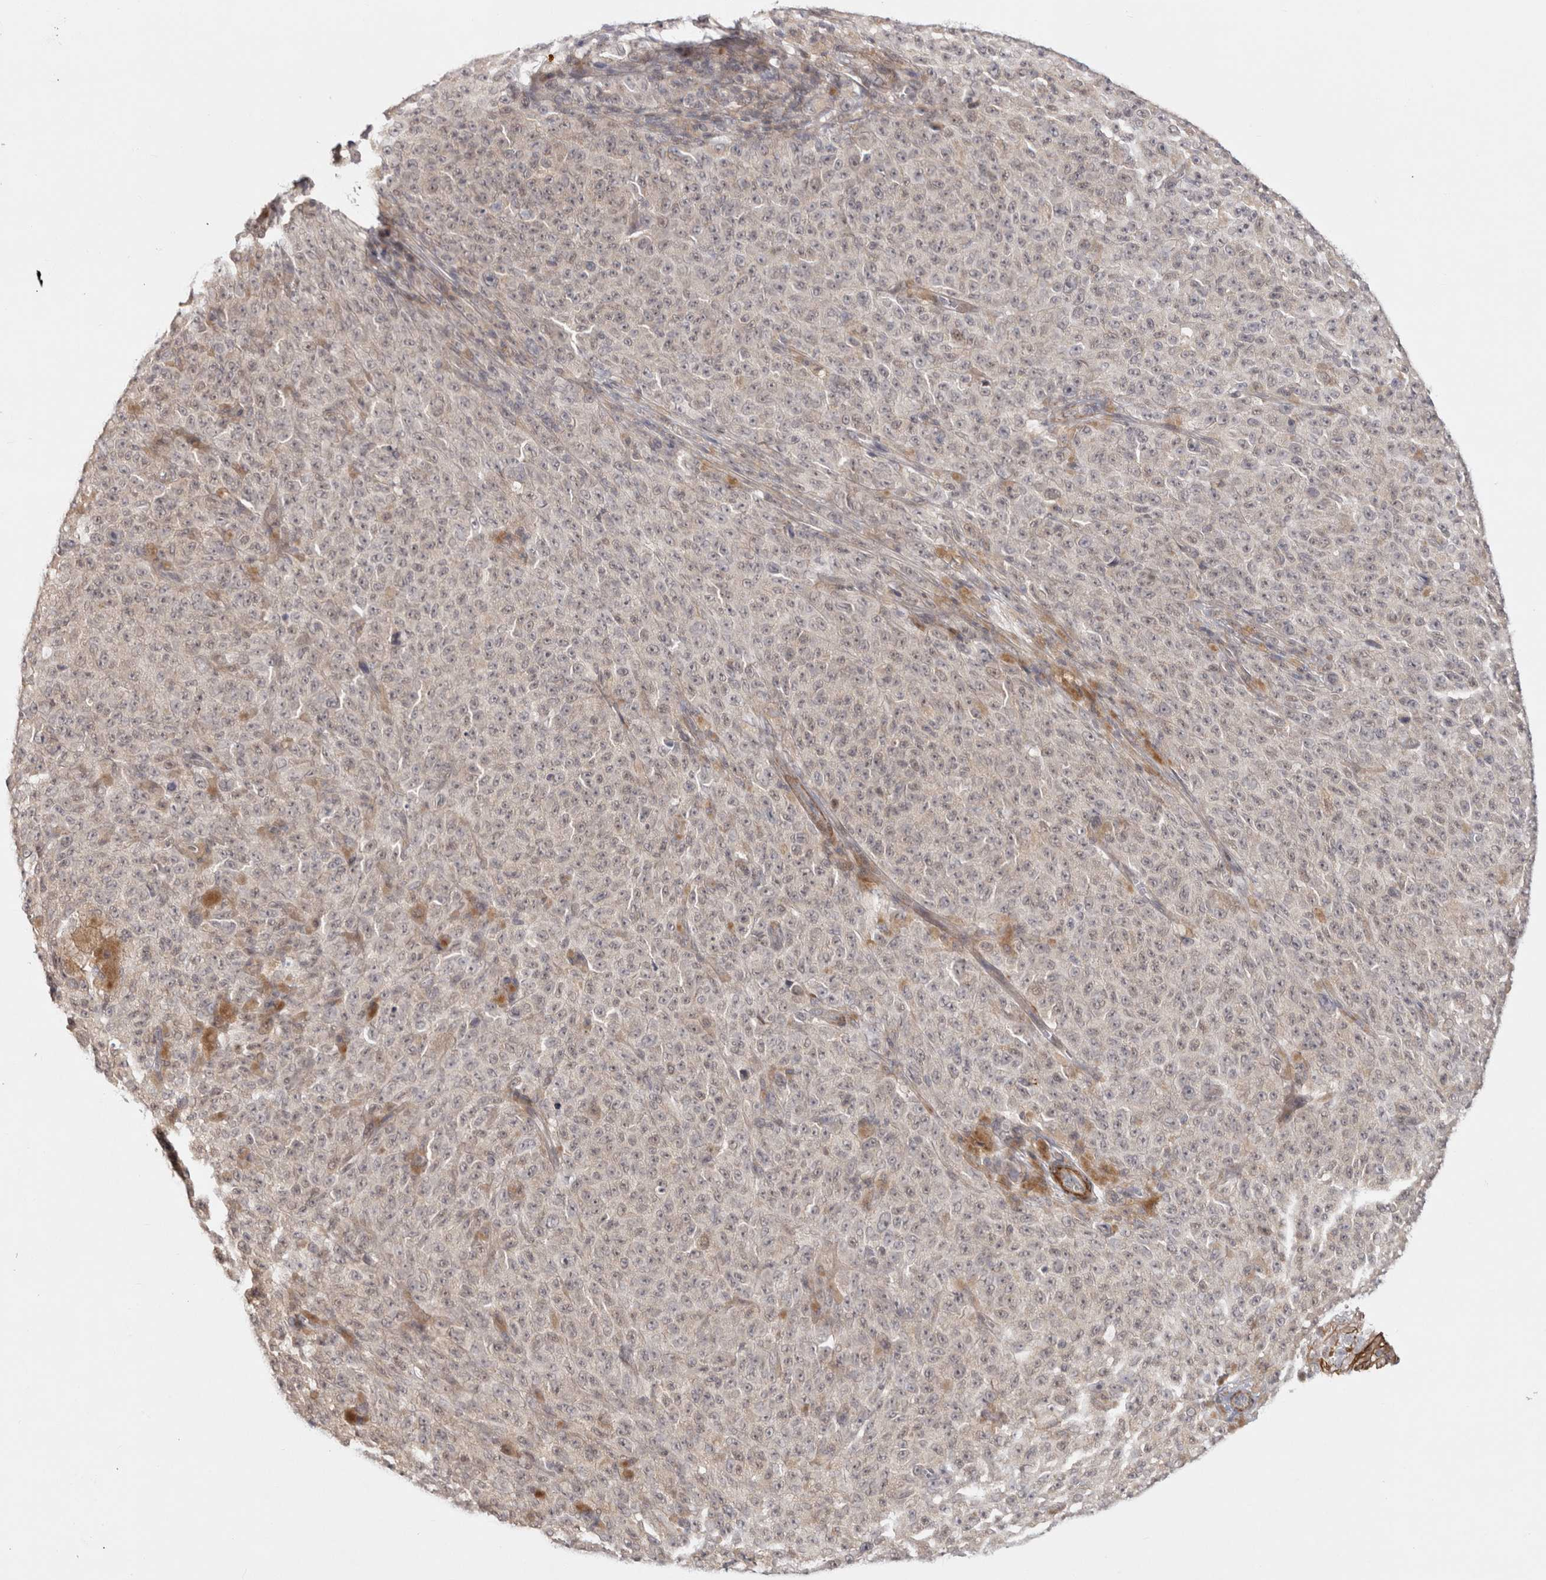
{"staining": {"intensity": "weak", "quantity": "<25%", "location": "cytoplasmic/membranous"}, "tissue": "melanoma", "cell_type": "Tumor cells", "image_type": "cancer", "snomed": [{"axis": "morphology", "description": "Malignant melanoma, NOS"}, {"axis": "topography", "description": "Skin"}], "caption": "Protein analysis of melanoma shows no significant positivity in tumor cells.", "gene": "ZNF318", "patient": {"sex": "female", "age": 82}}